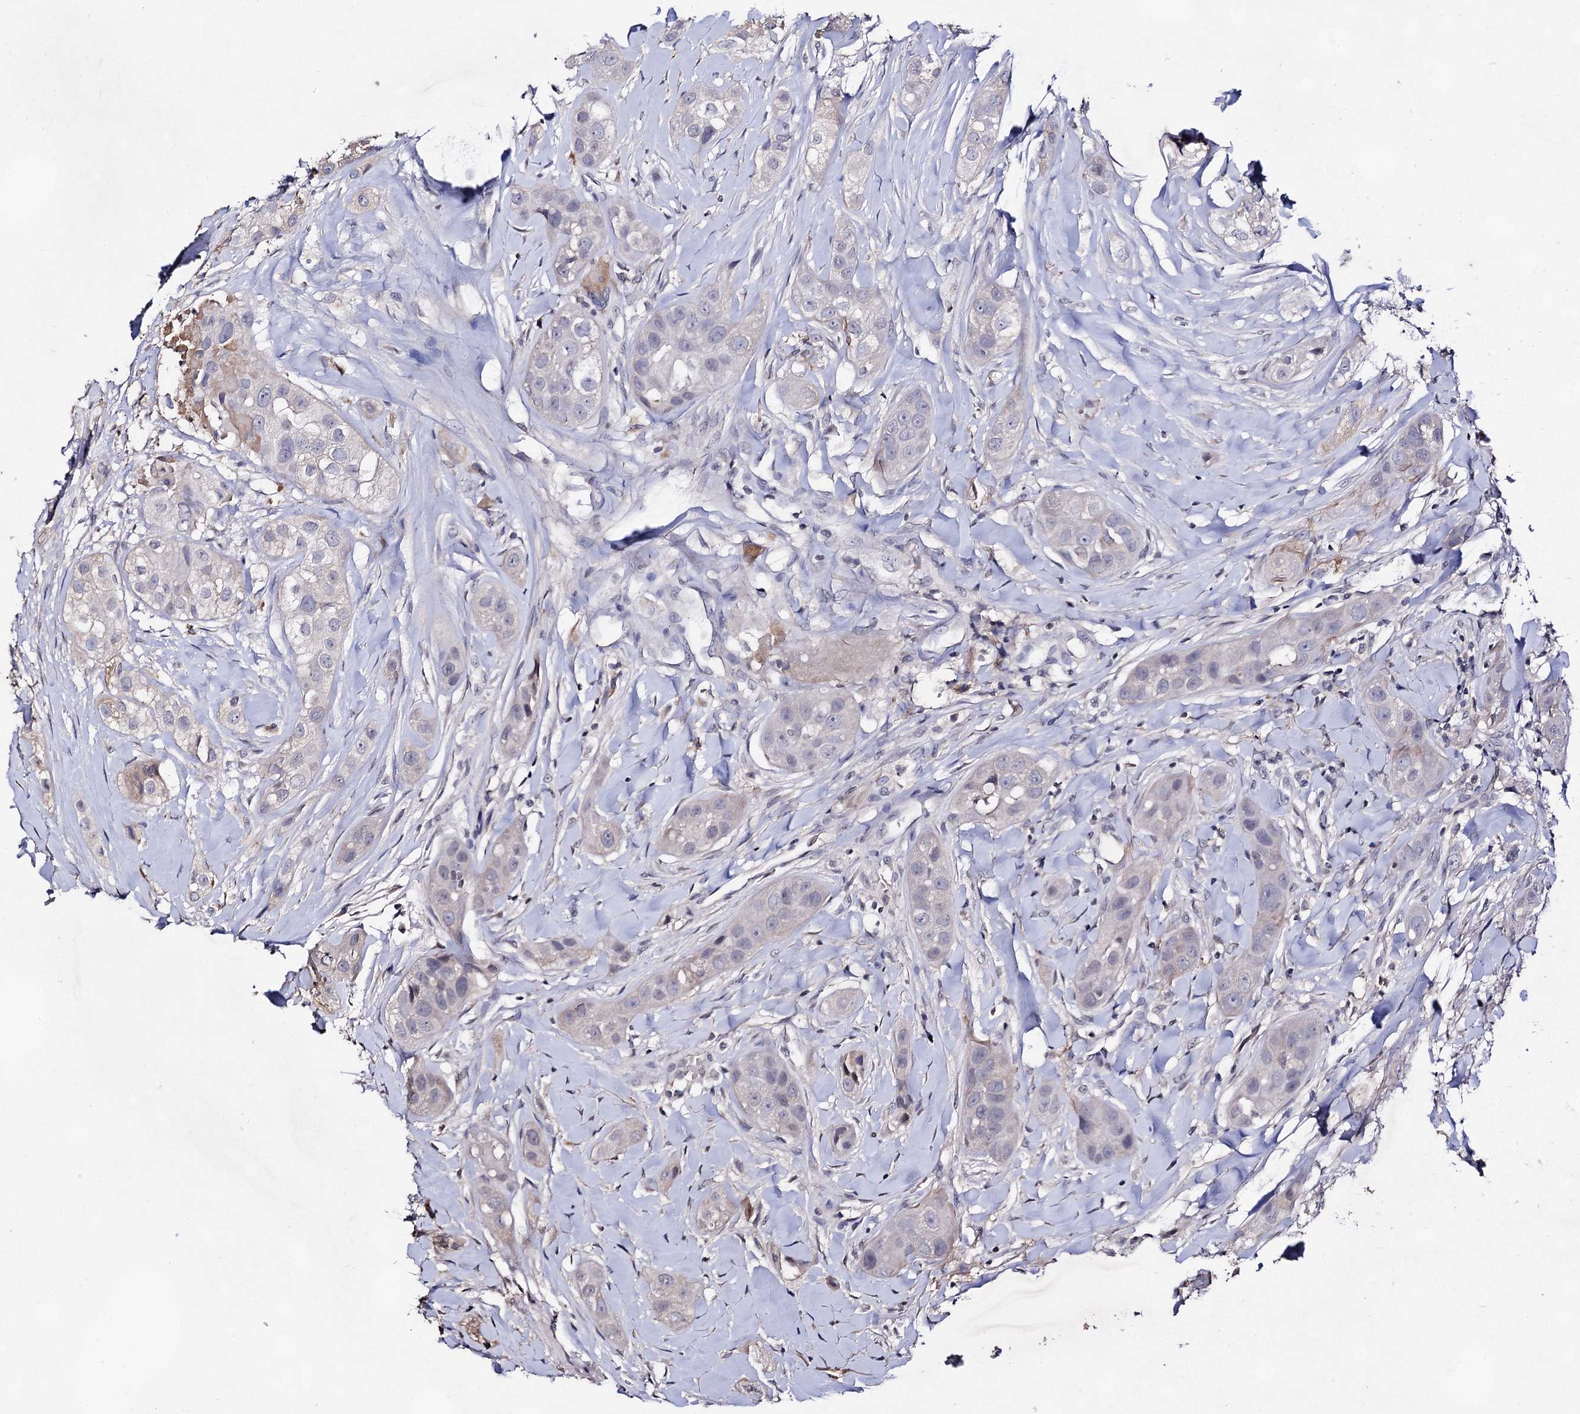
{"staining": {"intensity": "weak", "quantity": "<25%", "location": "cytoplasmic/membranous"}, "tissue": "head and neck cancer", "cell_type": "Tumor cells", "image_type": "cancer", "snomed": [{"axis": "morphology", "description": "Normal tissue, NOS"}, {"axis": "morphology", "description": "Squamous cell carcinoma, NOS"}, {"axis": "topography", "description": "Skeletal muscle"}, {"axis": "topography", "description": "Head-Neck"}], "caption": "Immunohistochemistry photomicrograph of neoplastic tissue: head and neck cancer stained with DAB displays no significant protein staining in tumor cells.", "gene": "PLIN1", "patient": {"sex": "male", "age": 51}}